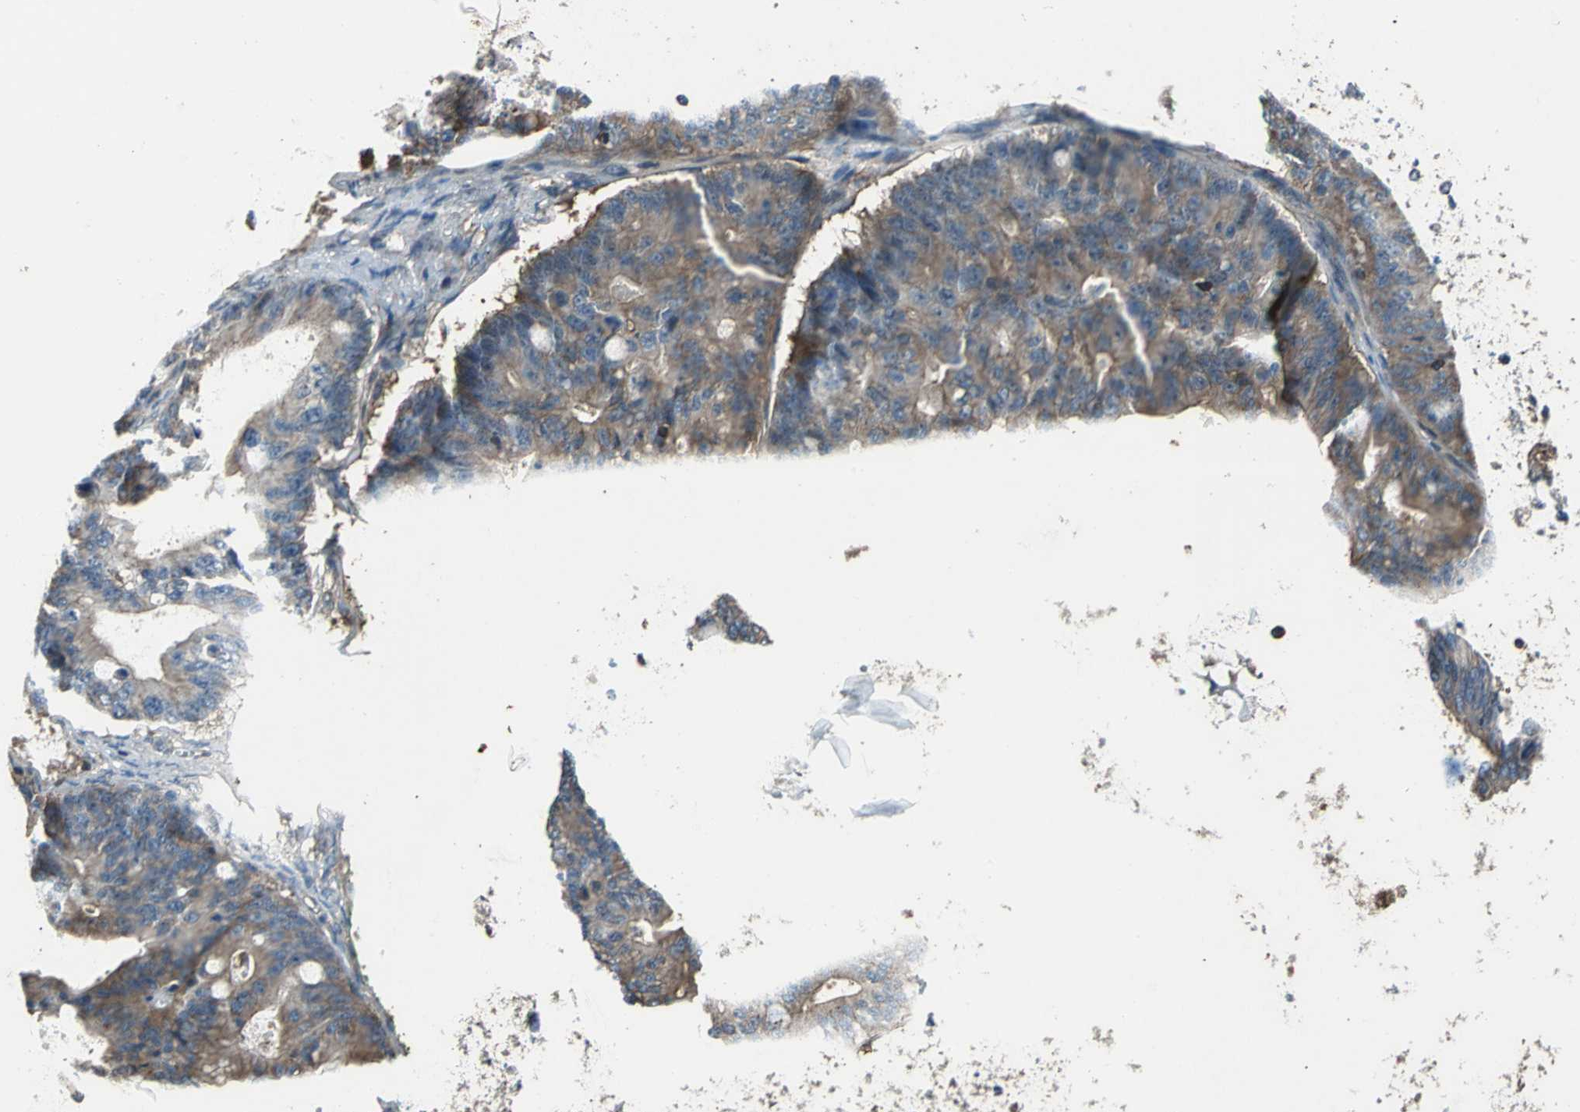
{"staining": {"intensity": "moderate", "quantity": ">75%", "location": "cytoplasmic/membranous"}, "tissue": "ovarian cancer", "cell_type": "Tumor cells", "image_type": "cancer", "snomed": [{"axis": "morphology", "description": "Cystadenocarcinoma, mucinous, NOS"}, {"axis": "topography", "description": "Ovary"}], "caption": "Tumor cells reveal moderate cytoplasmic/membranous staining in approximately >75% of cells in ovarian cancer.", "gene": "PARVA", "patient": {"sex": "female", "age": 36}}